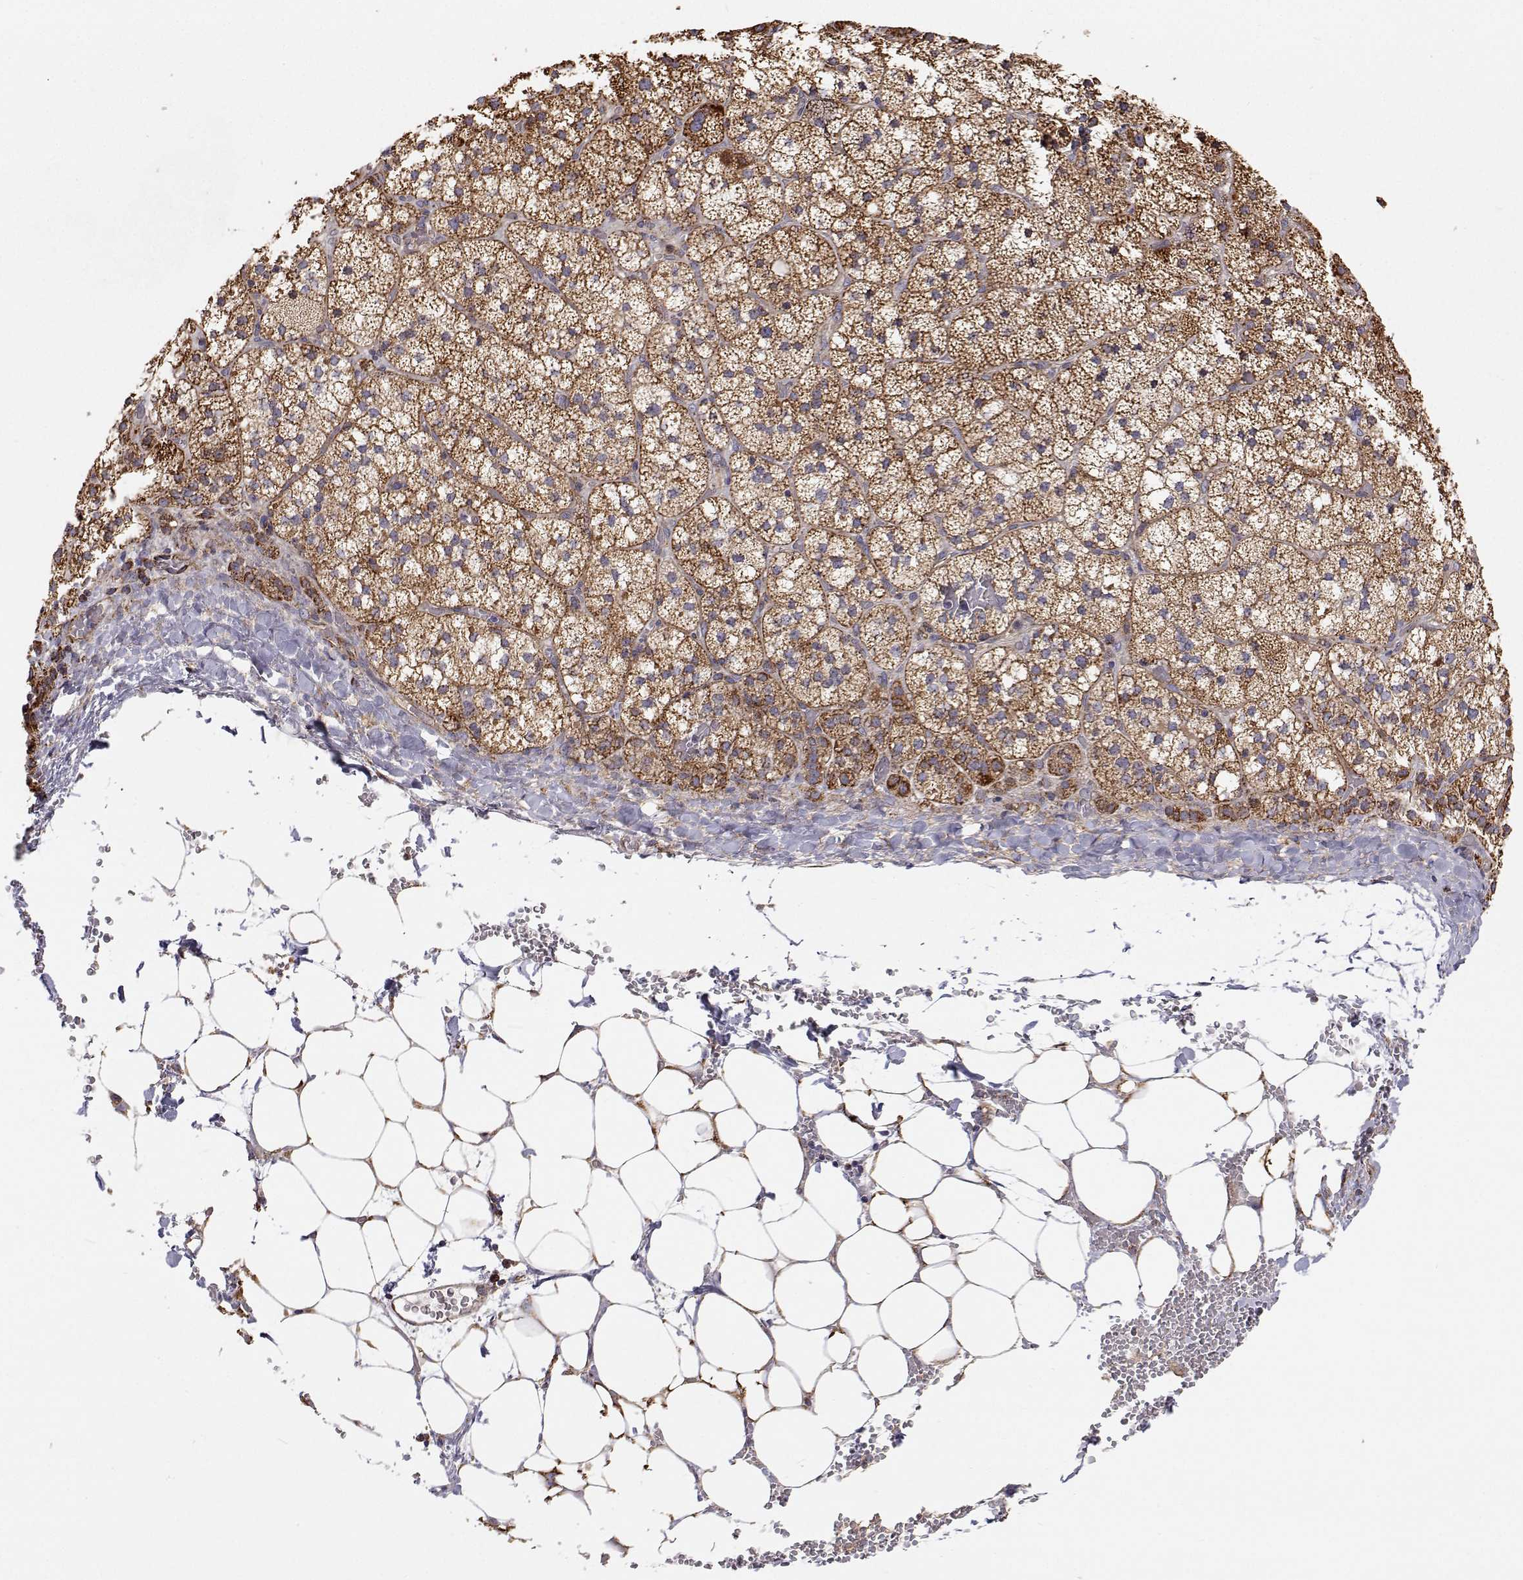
{"staining": {"intensity": "strong", "quantity": "25%-75%", "location": "cytoplasmic/membranous"}, "tissue": "adrenal gland", "cell_type": "Glandular cells", "image_type": "normal", "snomed": [{"axis": "morphology", "description": "Normal tissue, NOS"}, {"axis": "topography", "description": "Adrenal gland"}], "caption": "Protein staining of unremarkable adrenal gland exhibits strong cytoplasmic/membranous positivity in about 25%-75% of glandular cells.", "gene": "SPICE1", "patient": {"sex": "male", "age": 53}}